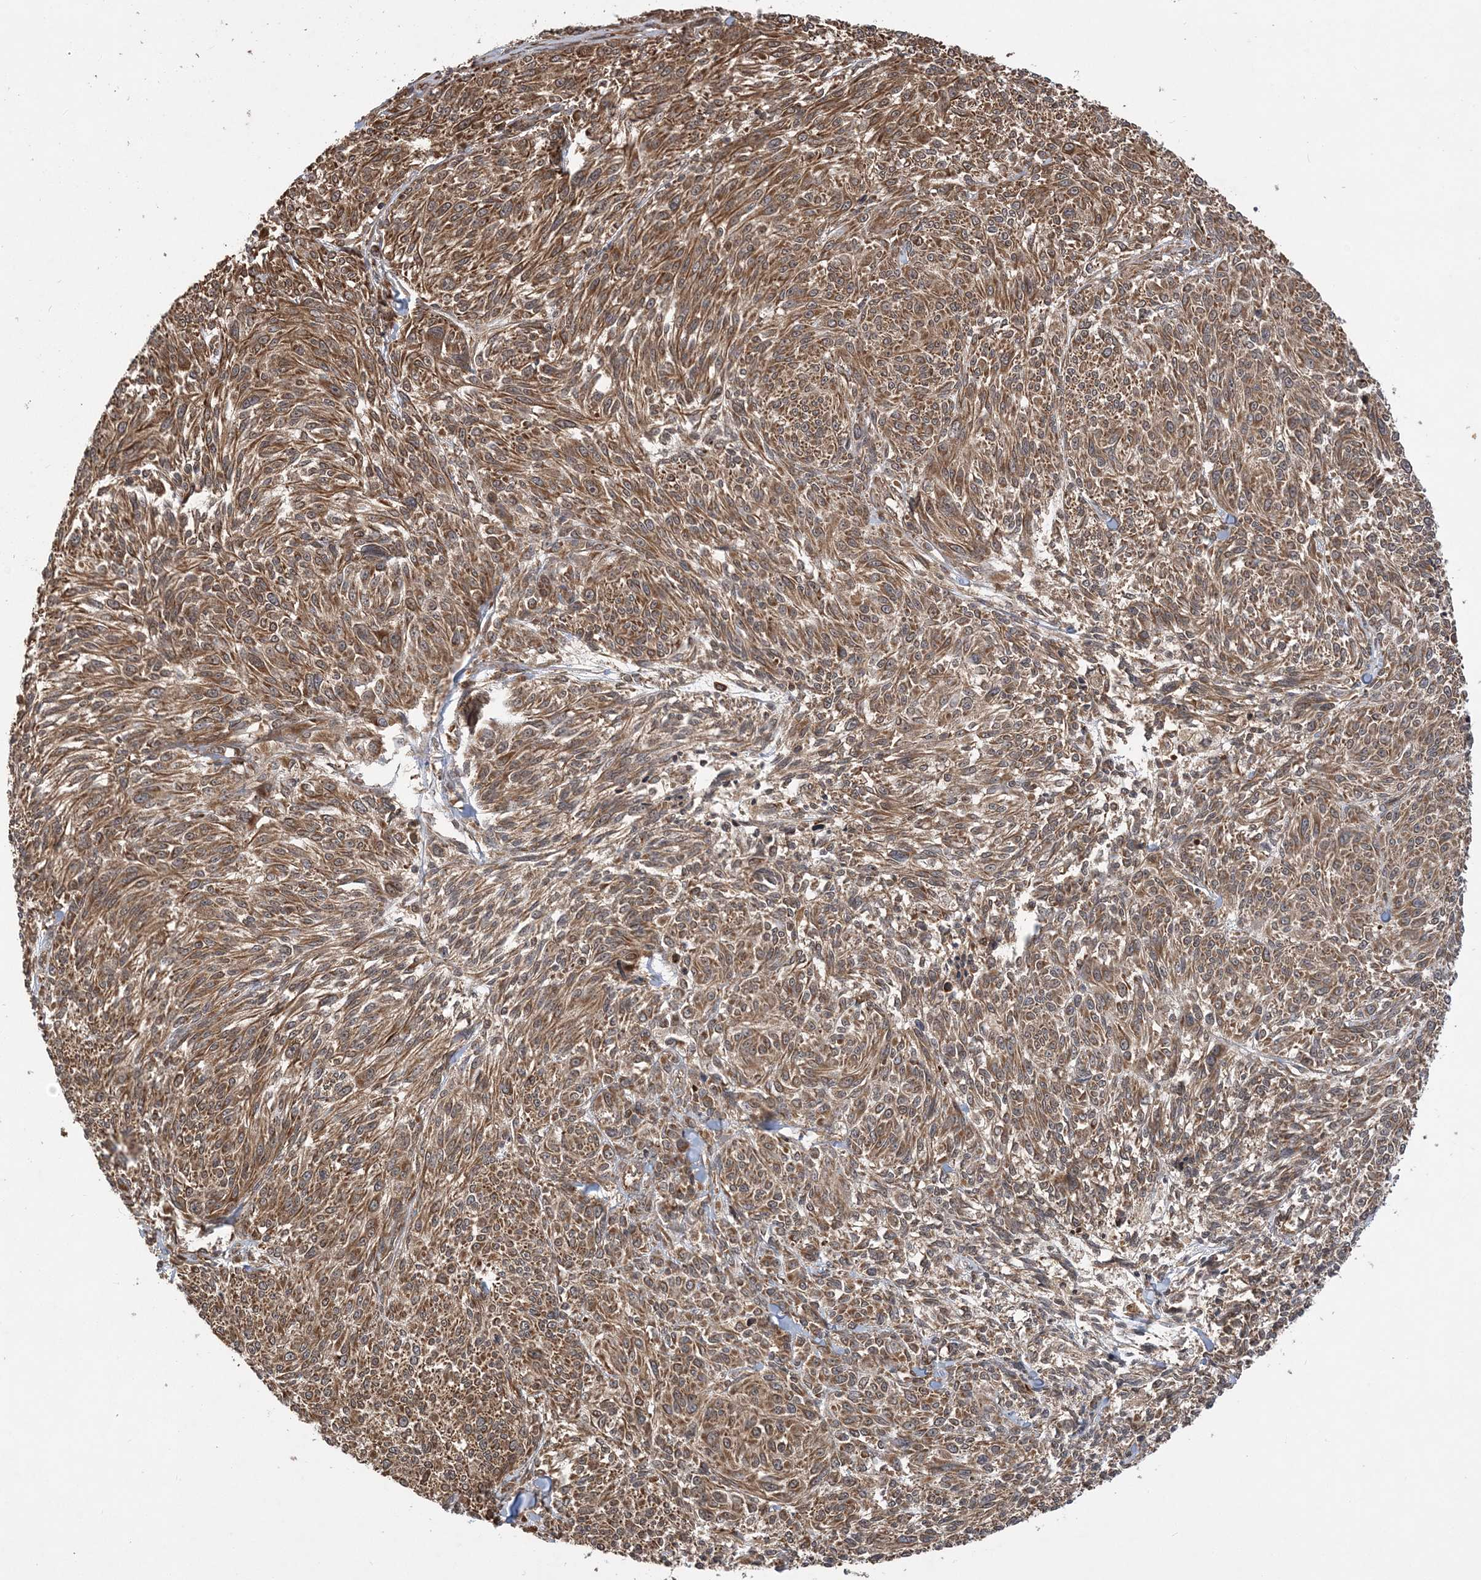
{"staining": {"intensity": "strong", "quantity": ">75%", "location": "cytoplasmic/membranous"}, "tissue": "melanoma", "cell_type": "Tumor cells", "image_type": "cancer", "snomed": [{"axis": "morphology", "description": "Malignant melanoma, NOS"}, {"axis": "topography", "description": "Skin of trunk"}], "caption": "A brown stain labels strong cytoplasmic/membranous positivity of a protein in human malignant melanoma tumor cells.", "gene": "ATG3", "patient": {"sex": "male", "age": 71}}